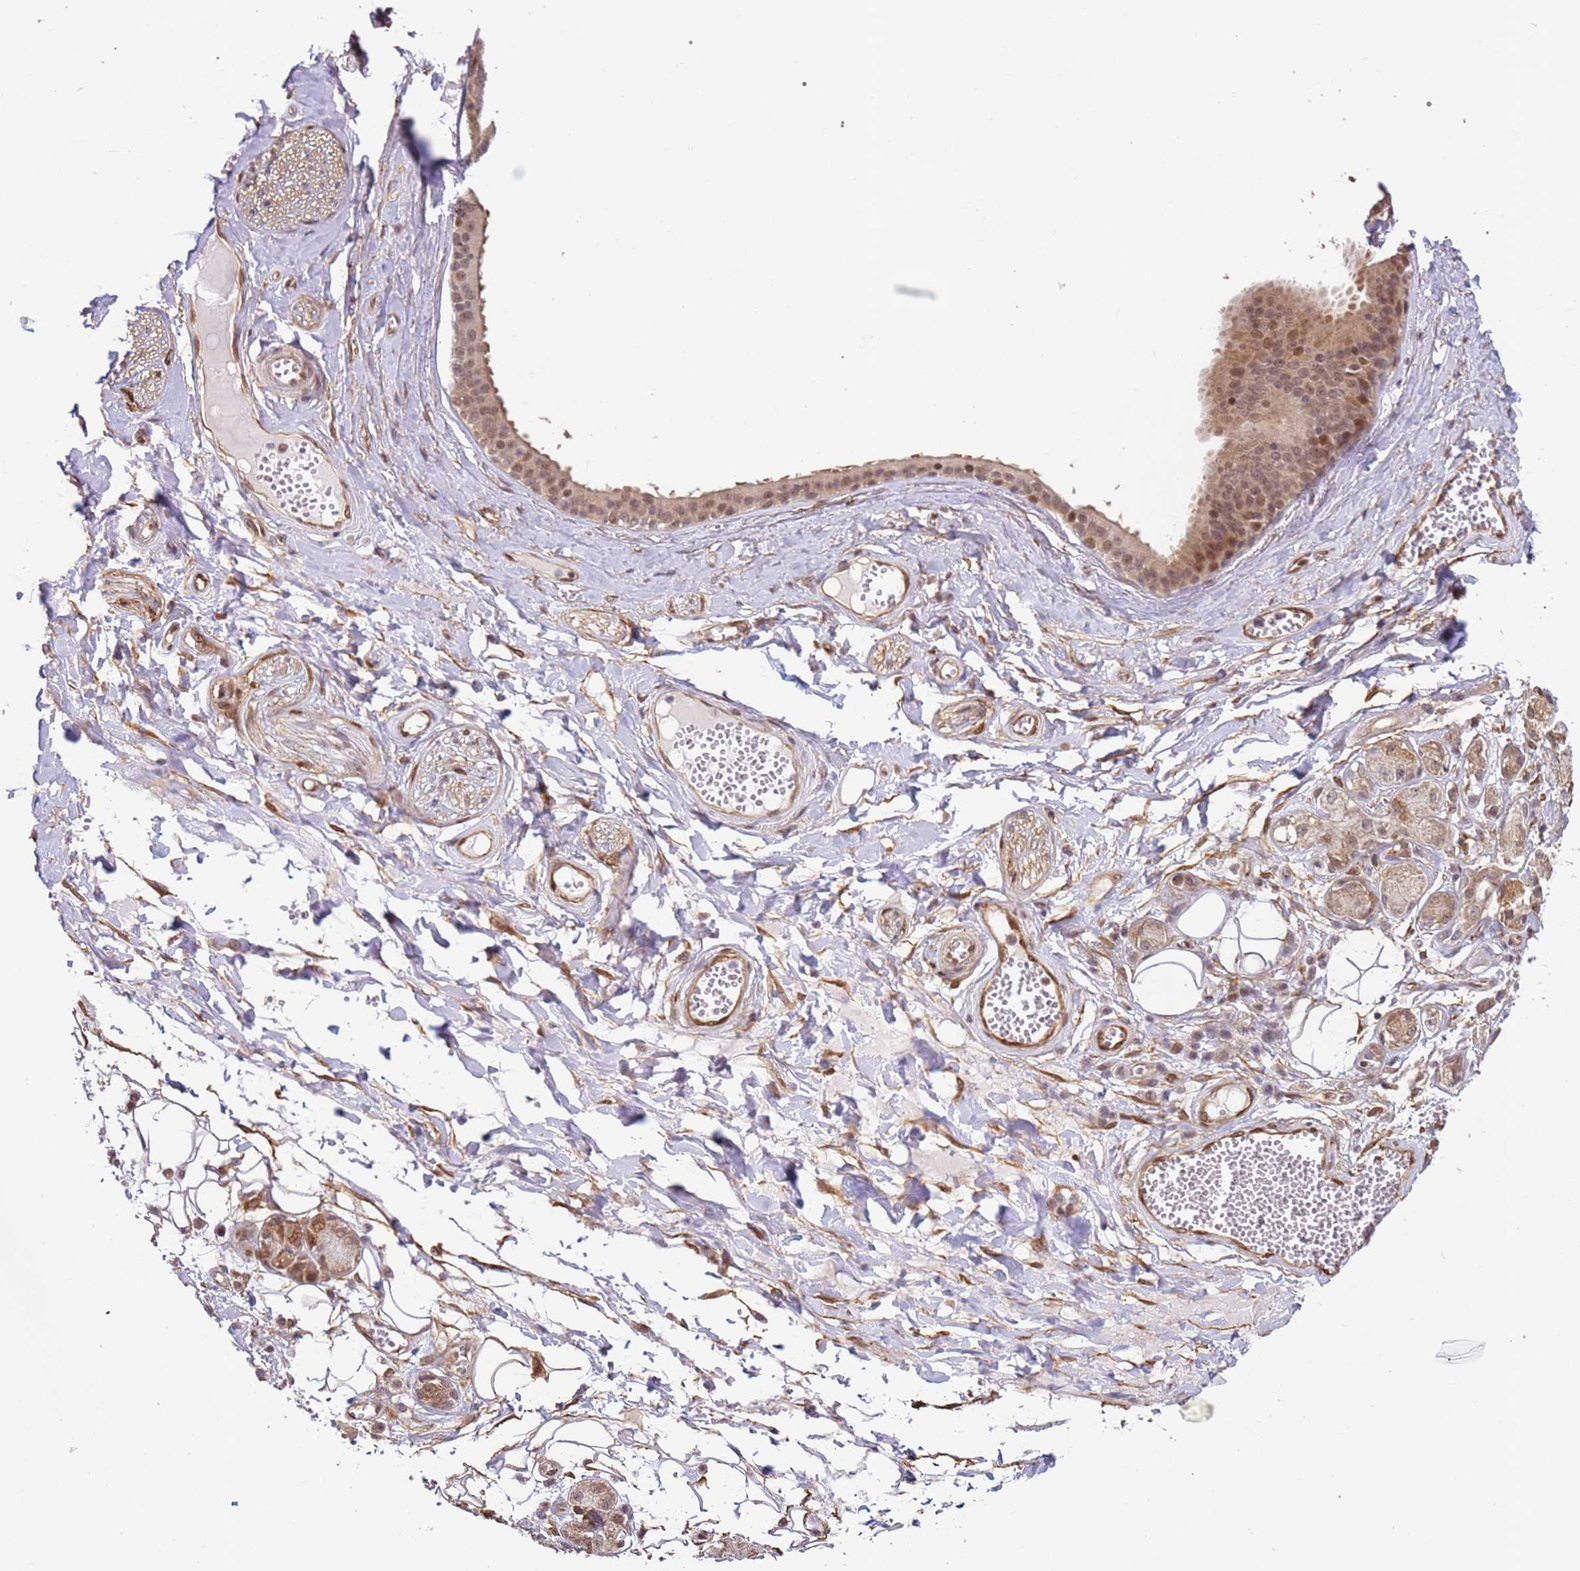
{"staining": {"intensity": "weak", "quantity": ">75%", "location": "cytoplasmic/membranous"}, "tissue": "adipose tissue", "cell_type": "Adipocytes", "image_type": "normal", "snomed": [{"axis": "morphology", "description": "Normal tissue, NOS"}, {"axis": "morphology", "description": "Inflammation, NOS"}, {"axis": "topography", "description": "Salivary gland"}, {"axis": "topography", "description": "Peripheral nerve tissue"}], "caption": "The photomicrograph displays immunohistochemical staining of benign adipose tissue. There is weak cytoplasmic/membranous expression is appreciated in about >75% of adipocytes.", "gene": "DCAF4", "patient": {"sex": "female", "age": 75}}